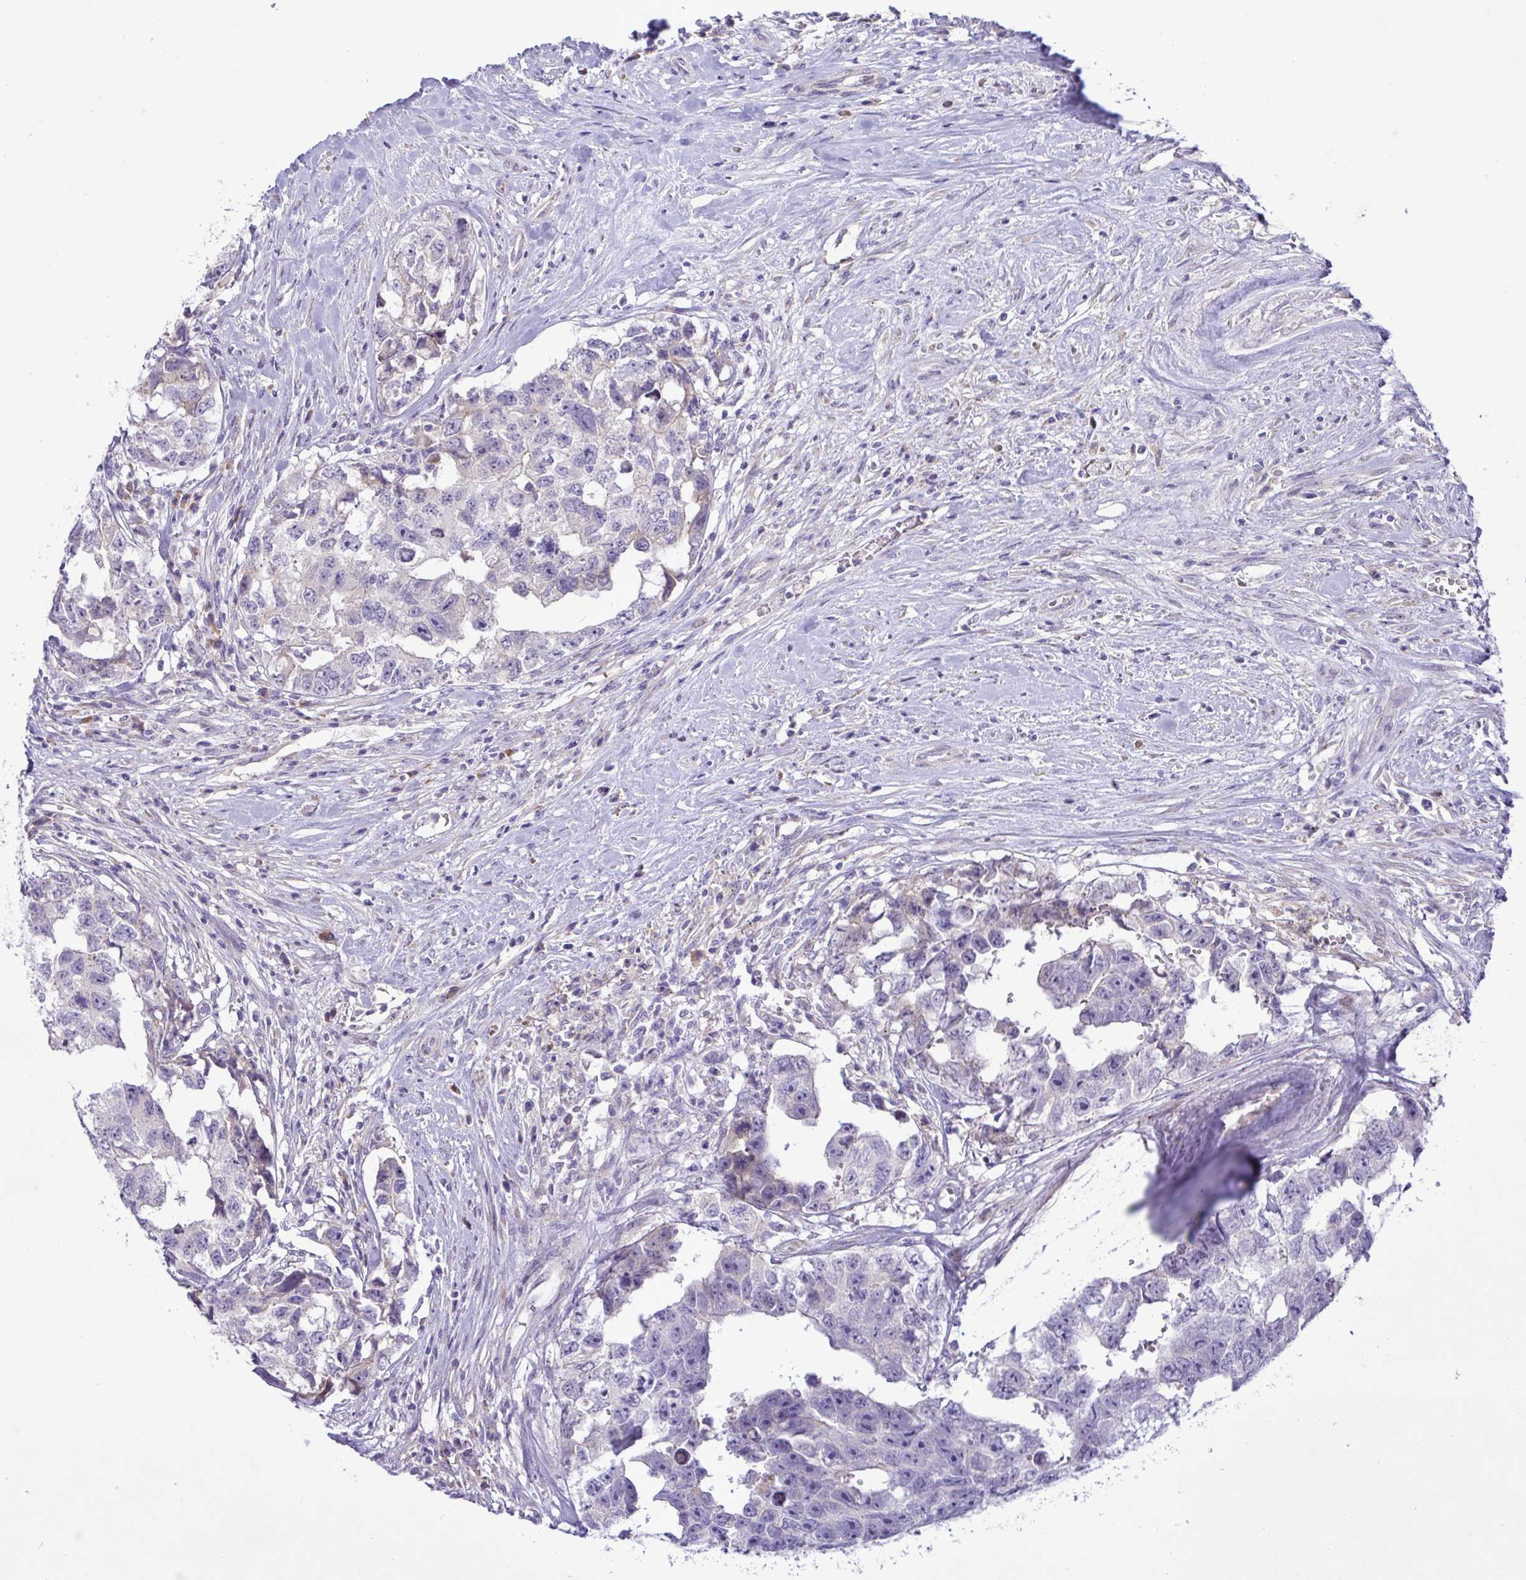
{"staining": {"intensity": "negative", "quantity": "none", "location": "none"}, "tissue": "testis cancer", "cell_type": "Tumor cells", "image_type": "cancer", "snomed": [{"axis": "morphology", "description": "Carcinoma, Embryonal, NOS"}, {"axis": "topography", "description": "Testis"}], "caption": "Protein analysis of testis cancer (embryonal carcinoma) demonstrates no significant positivity in tumor cells.", "gene": "FAM86B1", "patient": {"sex": "male", "age": 22}}